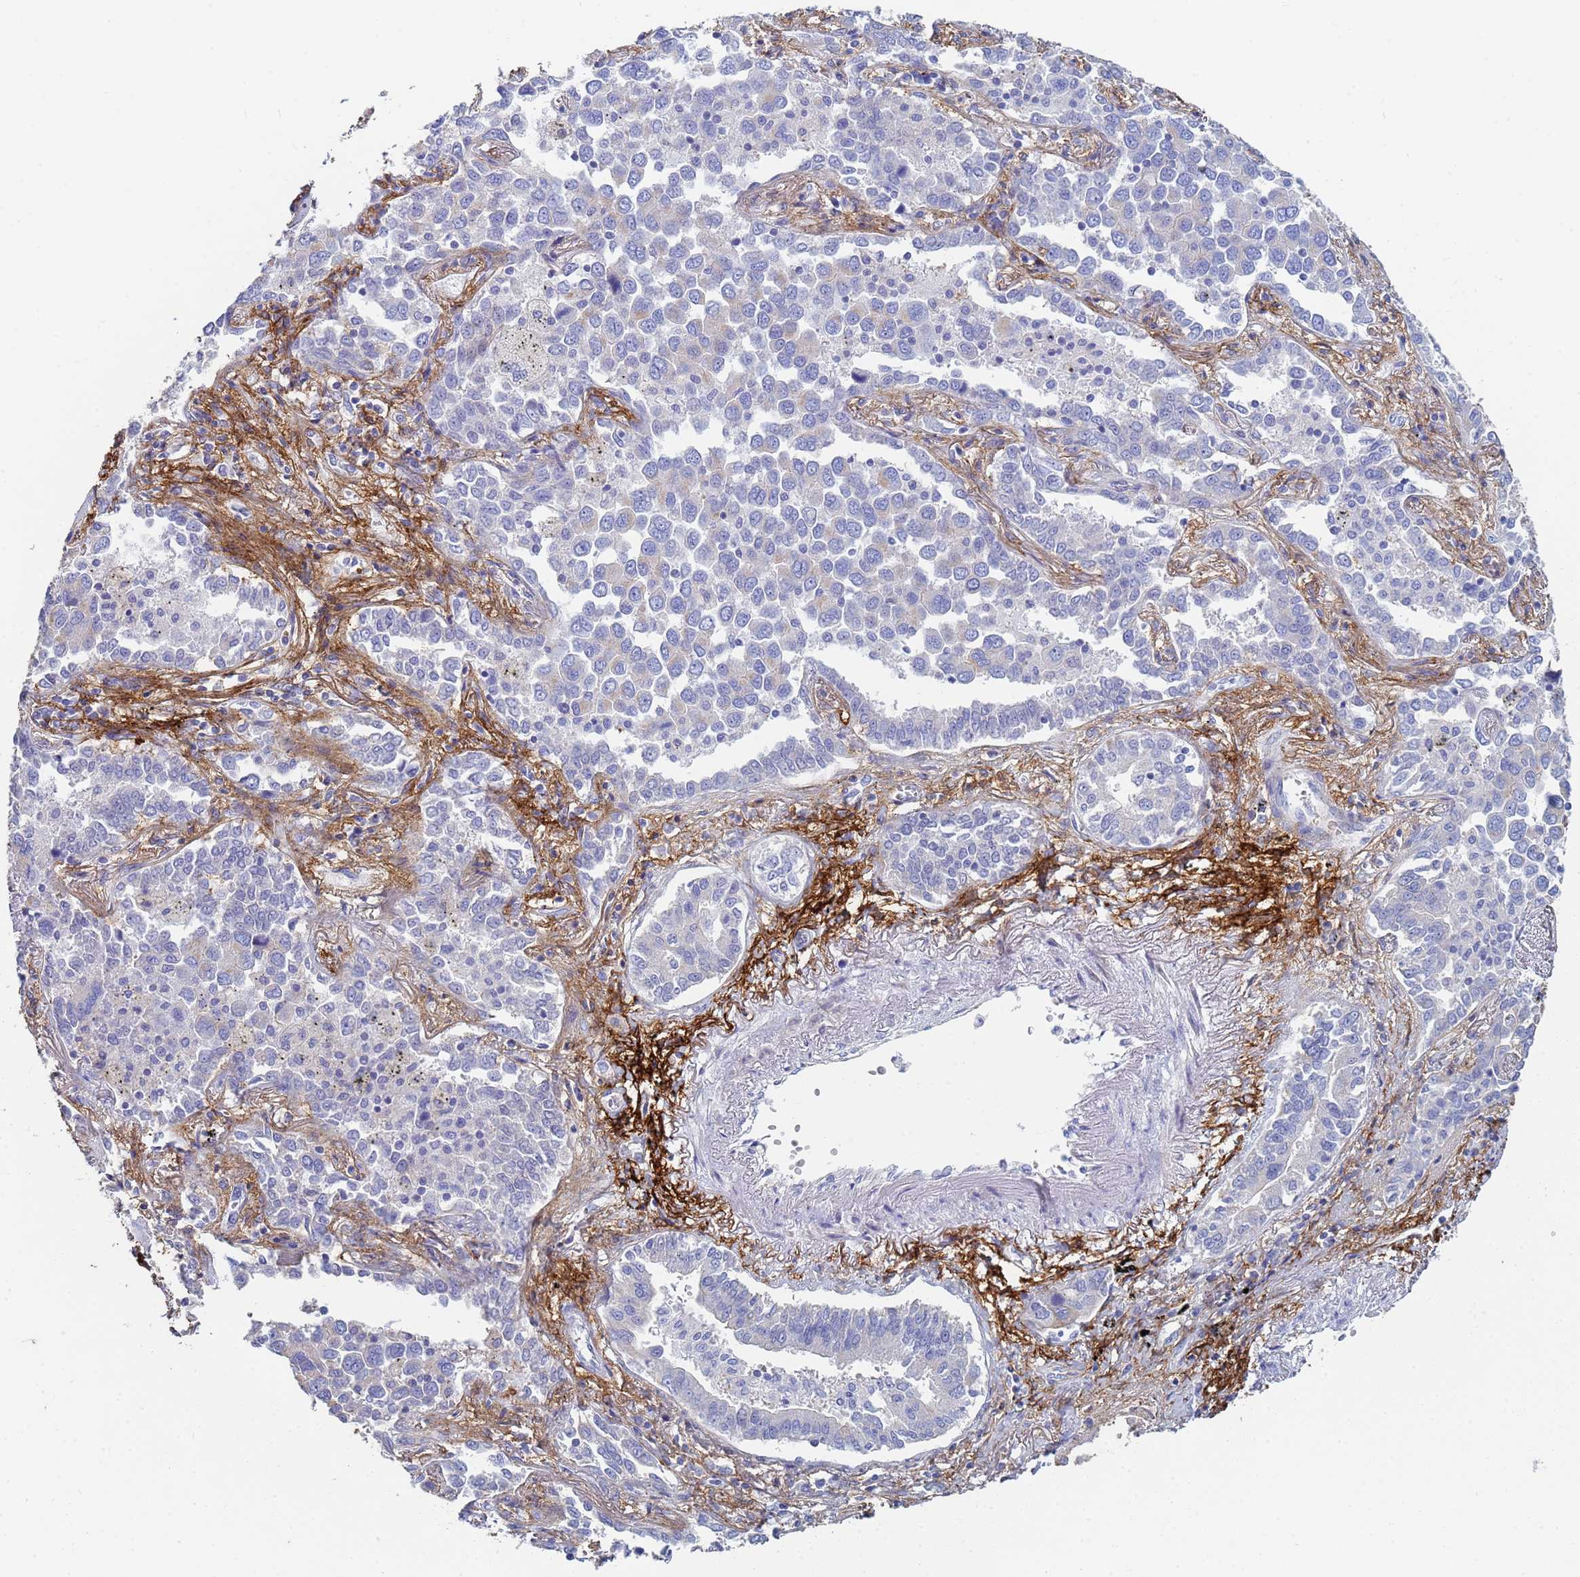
{"staining": {"intensity": "moderate", "quantity": "<25%", "location": "cytoplasmic/membranous"}, "tissue": "lung cancer", "cell_type": "Tumor cells", "image_type": "cancer", "snomed": [{"axis": "morphology", "description": "Adenocarcinoma, NOS"}, {"axis": "topography", "description": "Lung"}], "caption": "Immunohistochemistry (IHC) of human lung cancer demonstrates low levels of moderate cytoplasmic/membranous expression in approximately <25% of tumor cells.", "gene": "ABCA8", "patient": {"sex": "male", "age": 67}}